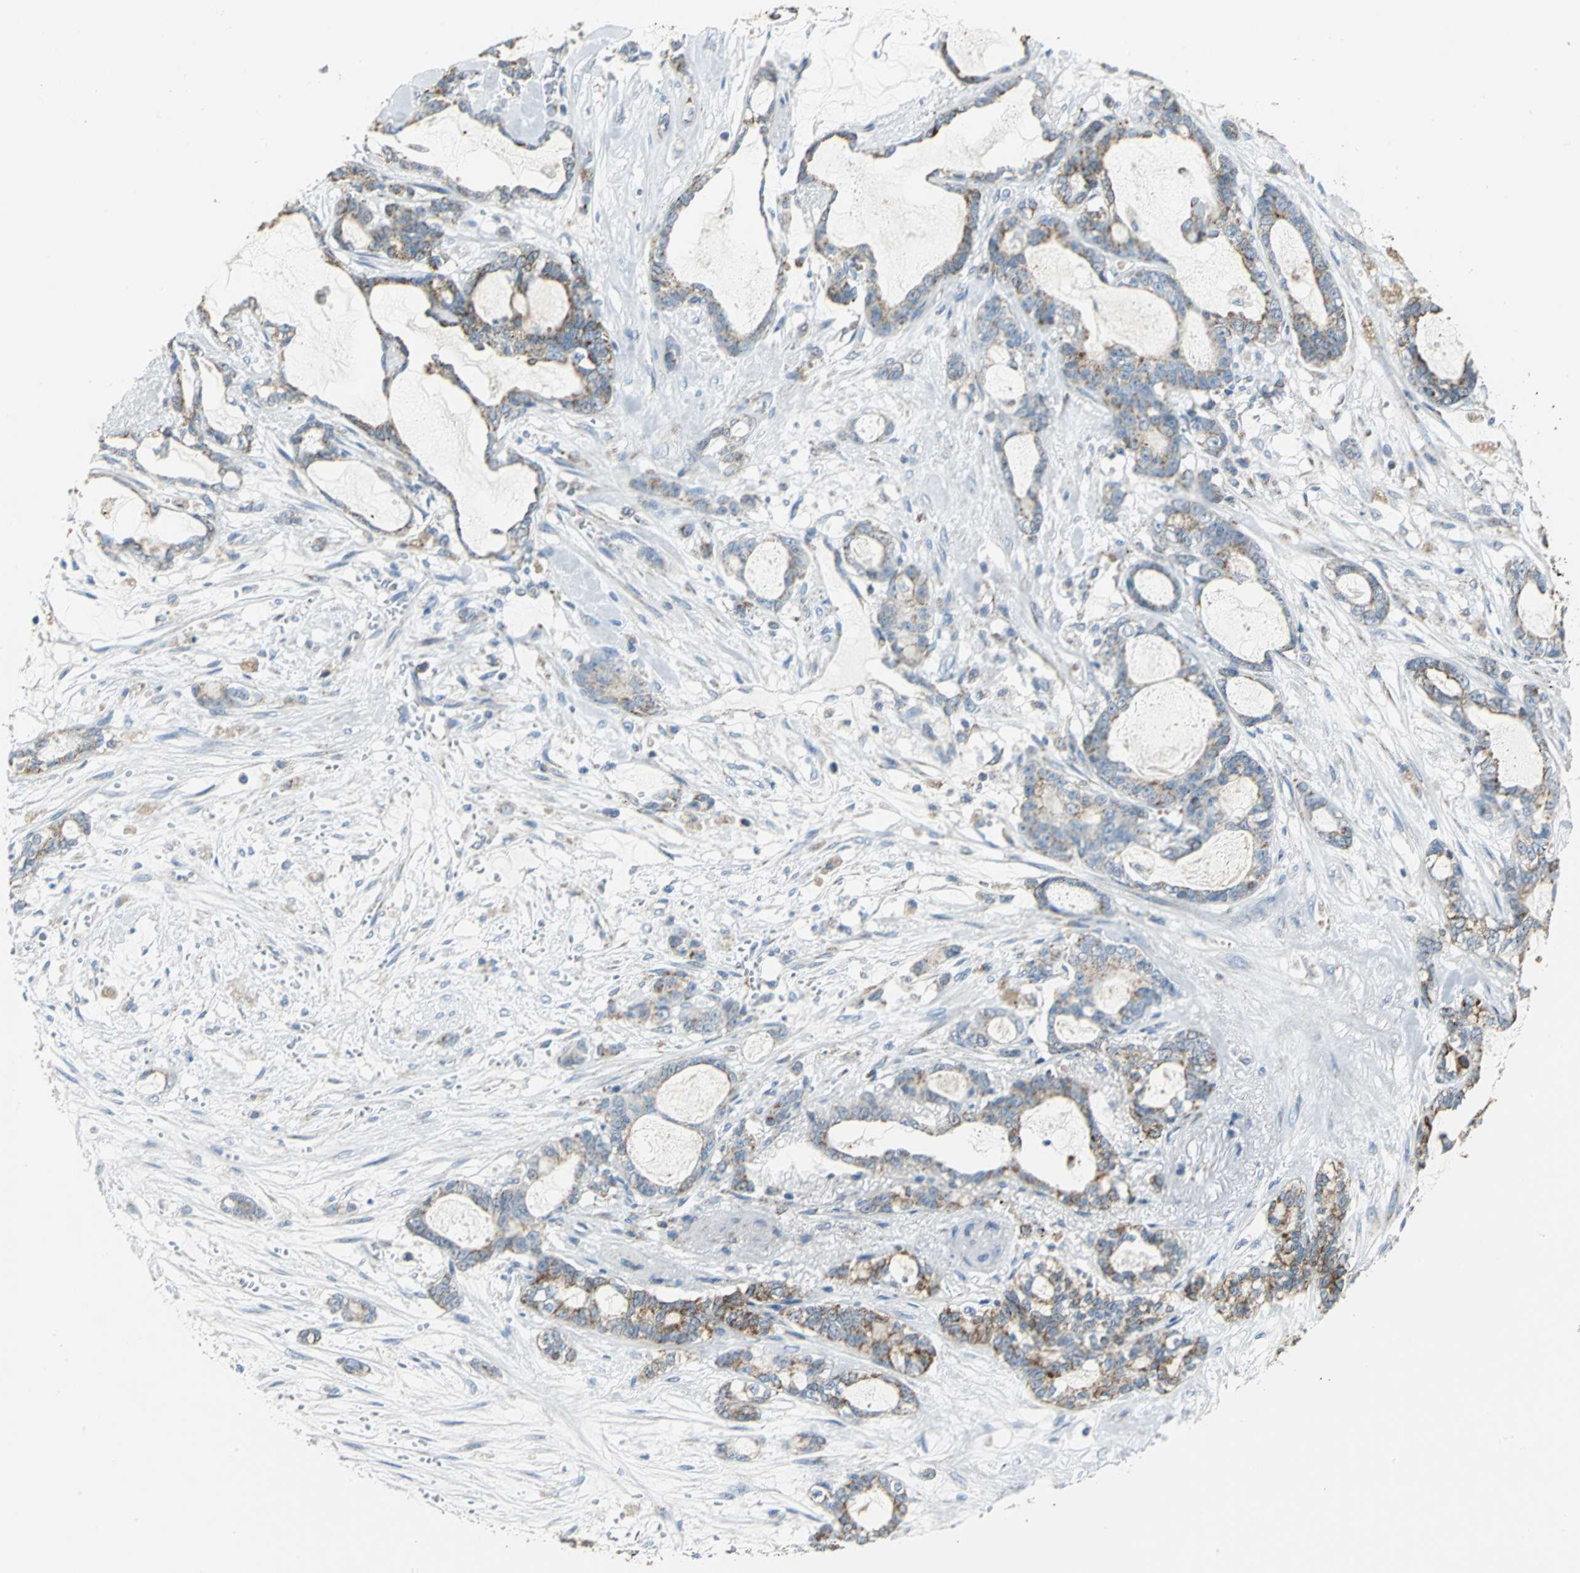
{"staining": {"intensity": "moderate", "quantity": "<25%", "location": "cytoplasmic/membranous"}, "tissue": "pancreatic cancer", "cell_type": "Tumor cells", "image_type": "cancer", "snomed": [{"axis": "morphology", "description": "Adenocarcinoma, NOS"}, {"axis": "topography", "description": "Pancreas"}], "caption": "Tumor cells display moderate cytoplasmic/membranous expression in about <25% of cells in pancreatic cancer.", "gene": "NTRK1", "patient": {"sex": "female", "age": 73}}